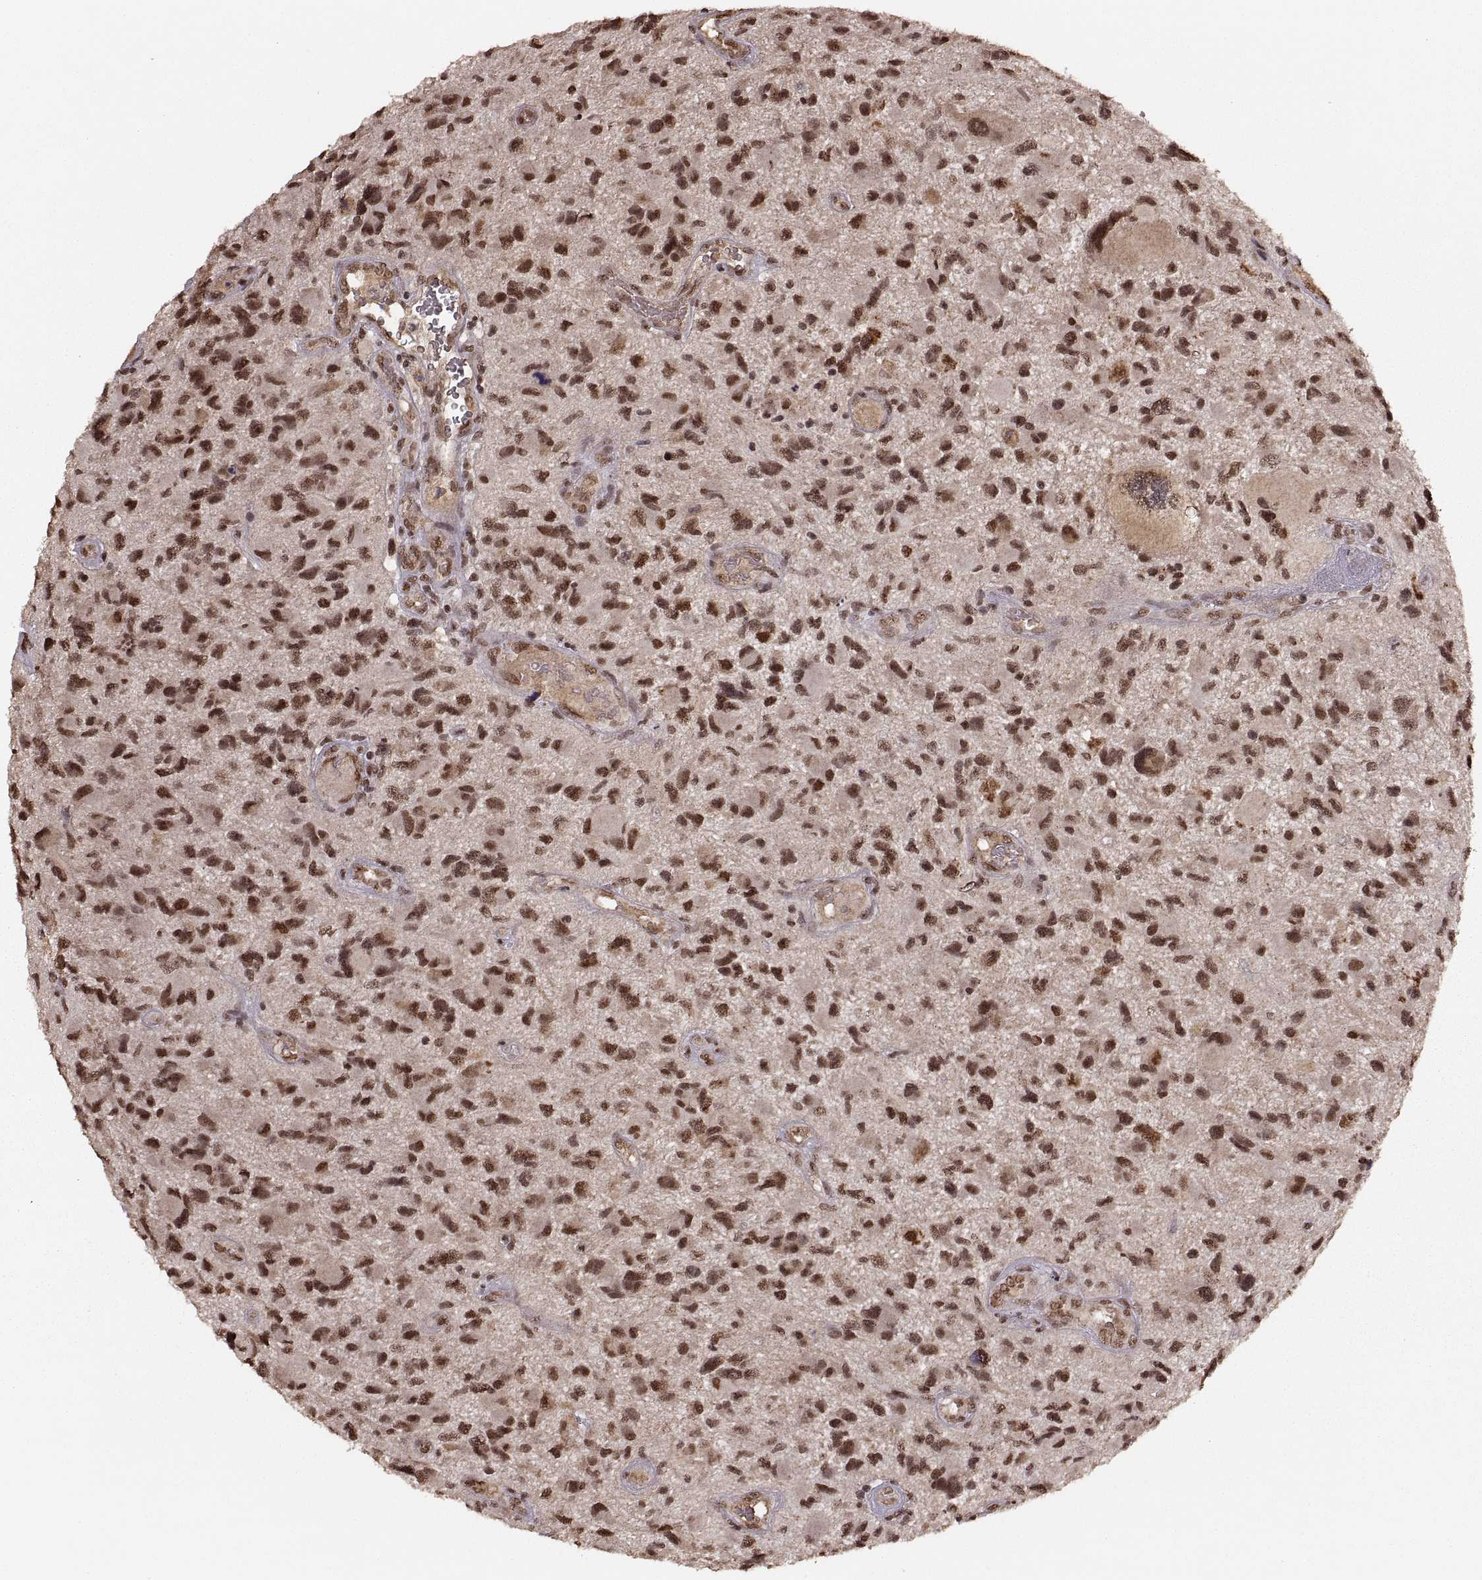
{"staining": {"intensity": "strong", "quantity": ">75%", "location": "nuclear"}, "tissue": "glioma", "cell_type": "Tumor cells", "image_type": "cancer", "snomed": [{"axis": "morphology", "description": "Glioma, malignant, NOS"}, {"axis": "morphology", "description": "Glioma, malignant, High grade"}, {"axis": "topography", "description": "Brain"}], "caption": "Glioma stained with a protein marker displays strong staining in tumor cells.", "gene": "RFT1", "patient": {"sex": "female", "age": 71}}